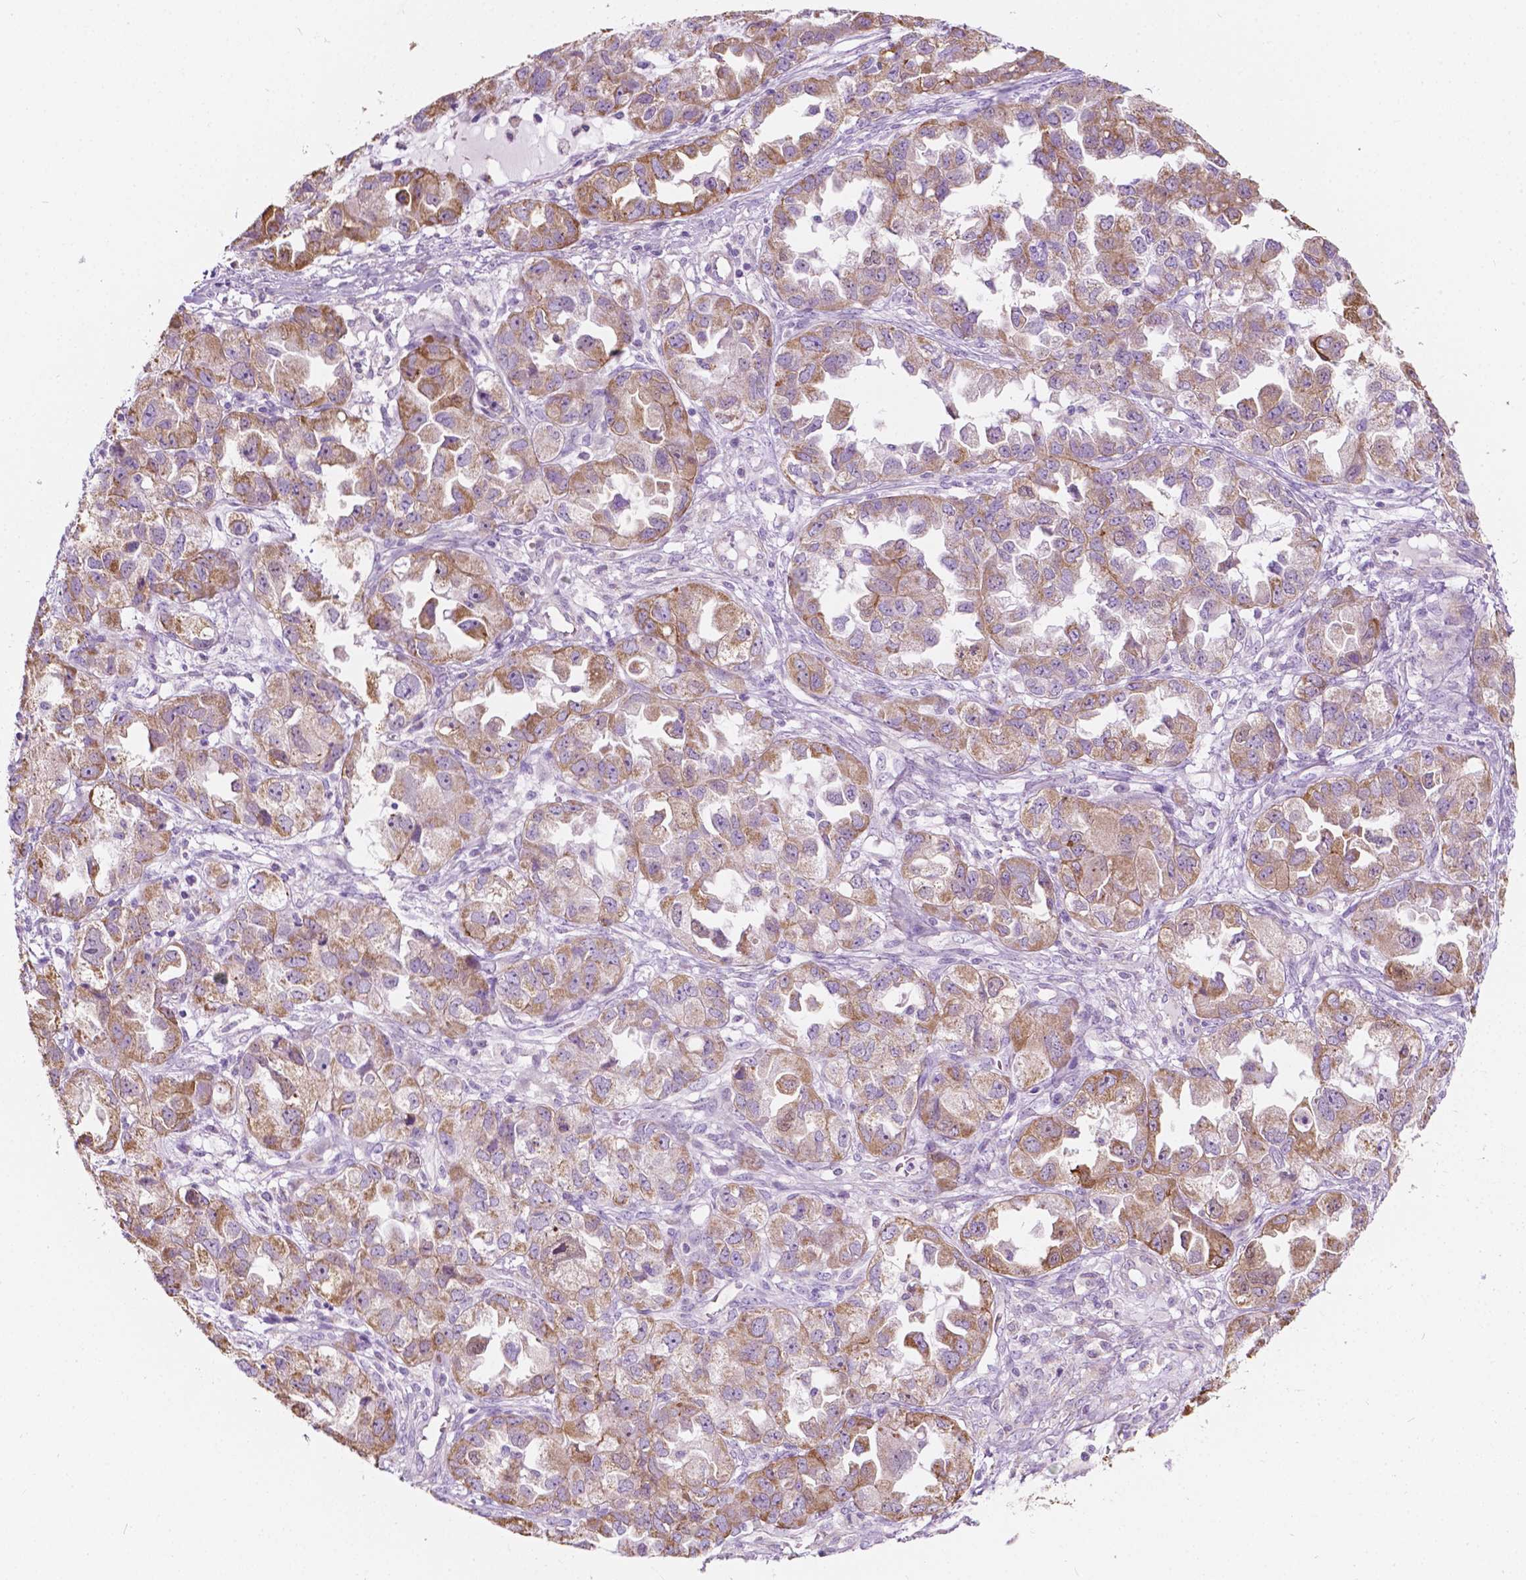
{"staining": {"intensity": "moderate", "quantity": "25%-75%", "location": "cytoplasmic/membranous"}, "tissue": "ovarian cancer", "cell_type": "Tumor cells", "image_type": "cancer", "snomed": [{"axis": "morphology", "description": "Cystadenocarcinoma, serous, NOS"}, {"axis": "topography", "description": "Ovary"}], "caption": "DAB immunohistochemical staining of serous cystadenocarcinoma (ovarian) demonstrates moderate cytoplasmic/membranous protein staining in about 25%-75% of tumor cells. (Stains: DAB in brown, nuclei in blue, Microscopy: brightfield microscopy at high magnification).", "gene": "NOS1AP", "patient": {"sex": "female", "age": 84}}